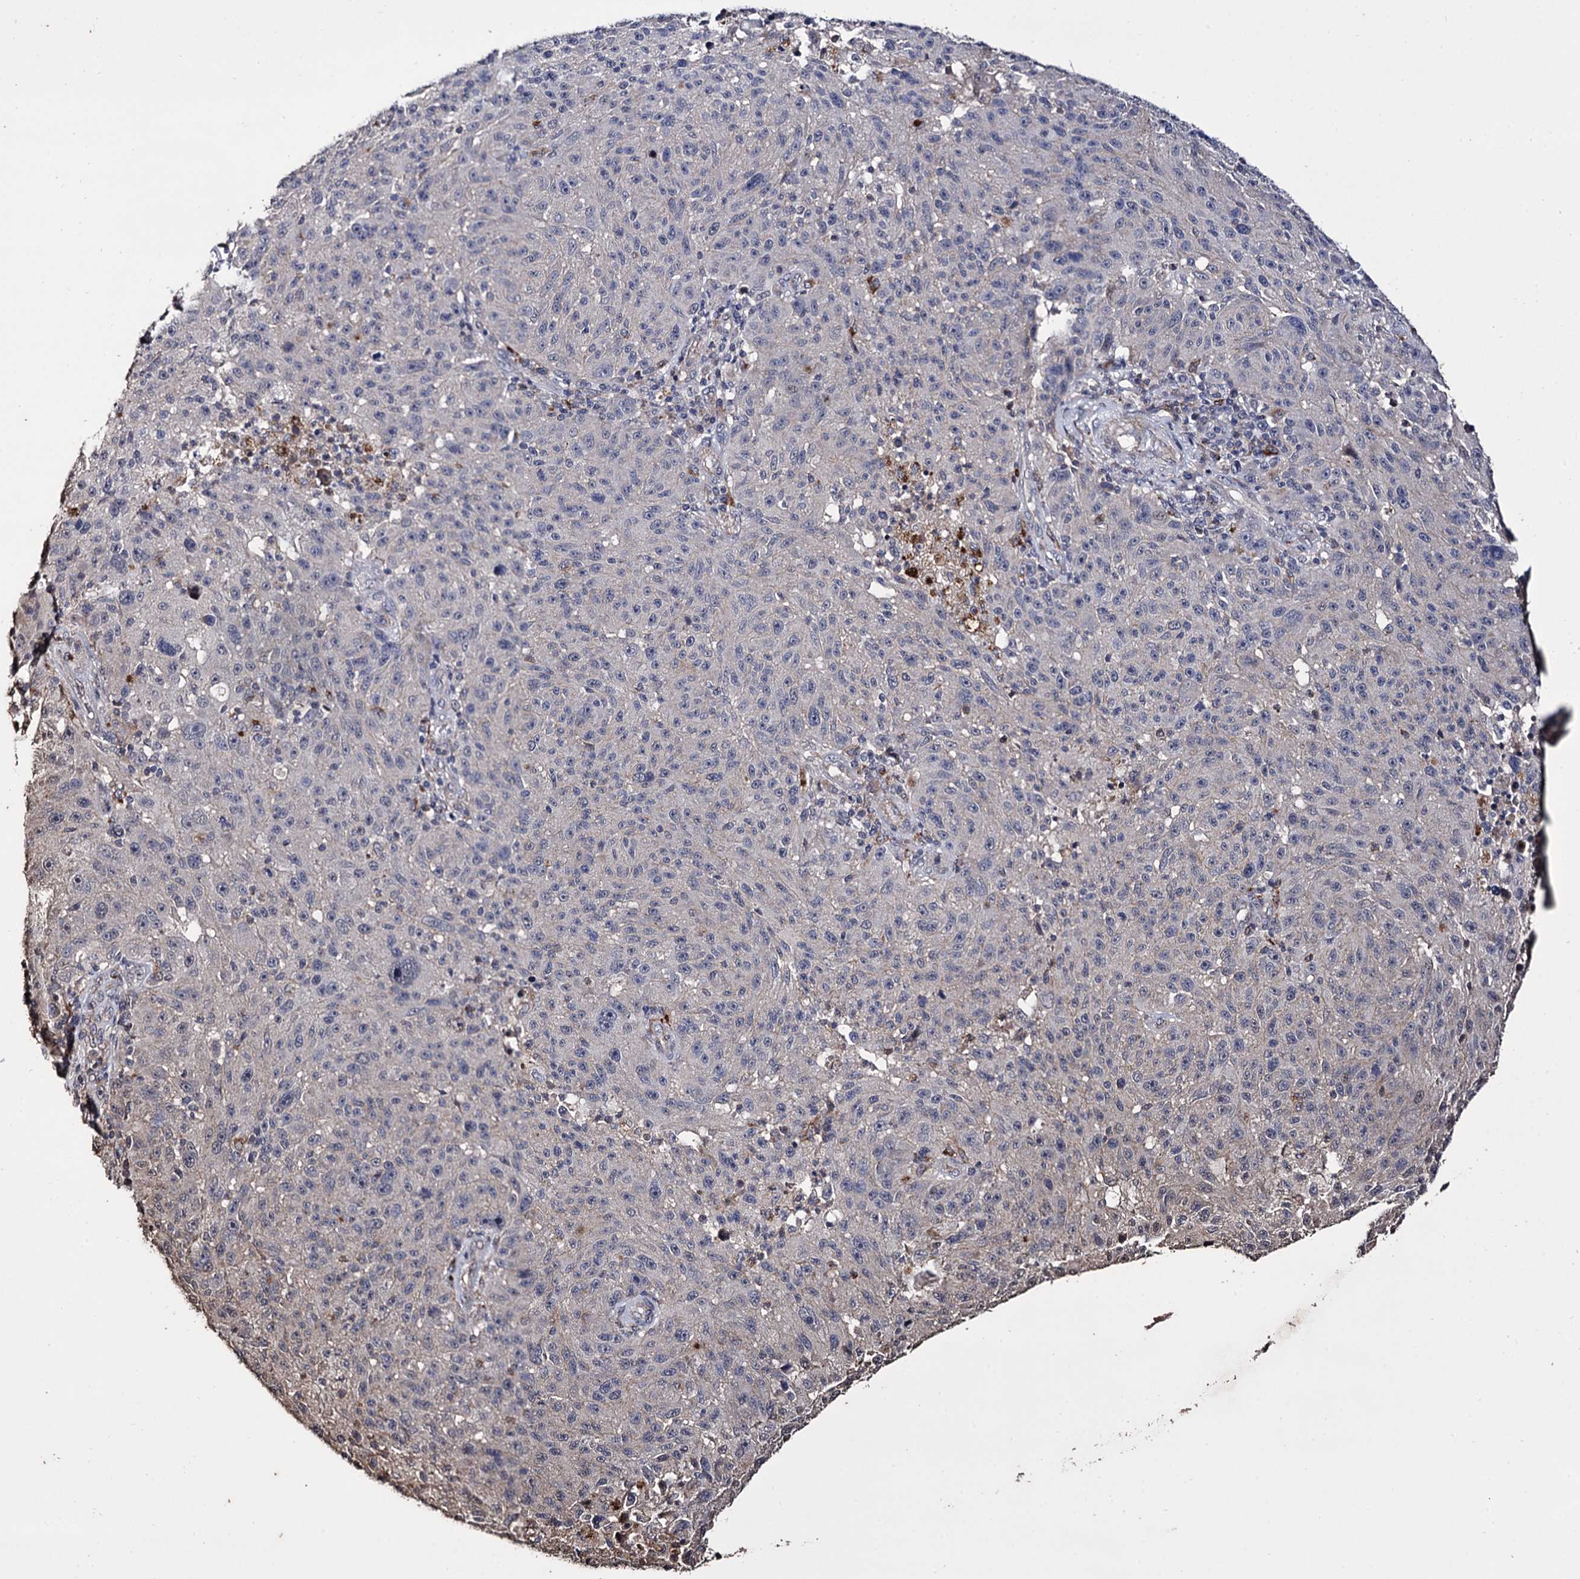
{"staining": {"intensity": "negative", "quantity": "none", "location": "none"}, "tissue": "melanoma", "cell_type": "Tumor cells", "image_type": "cancer", "snomed": [{"axis": "morphology", "description": "Malignant melanoma, NOS"}, {"axis": "topography", "description": "Skin"}], "caption": "Photomicrograph shows no protein expression in tumor cells of melanoma tissue.", "gene": "MICAL2", "patient": {"sex": "male", "age": 53}}